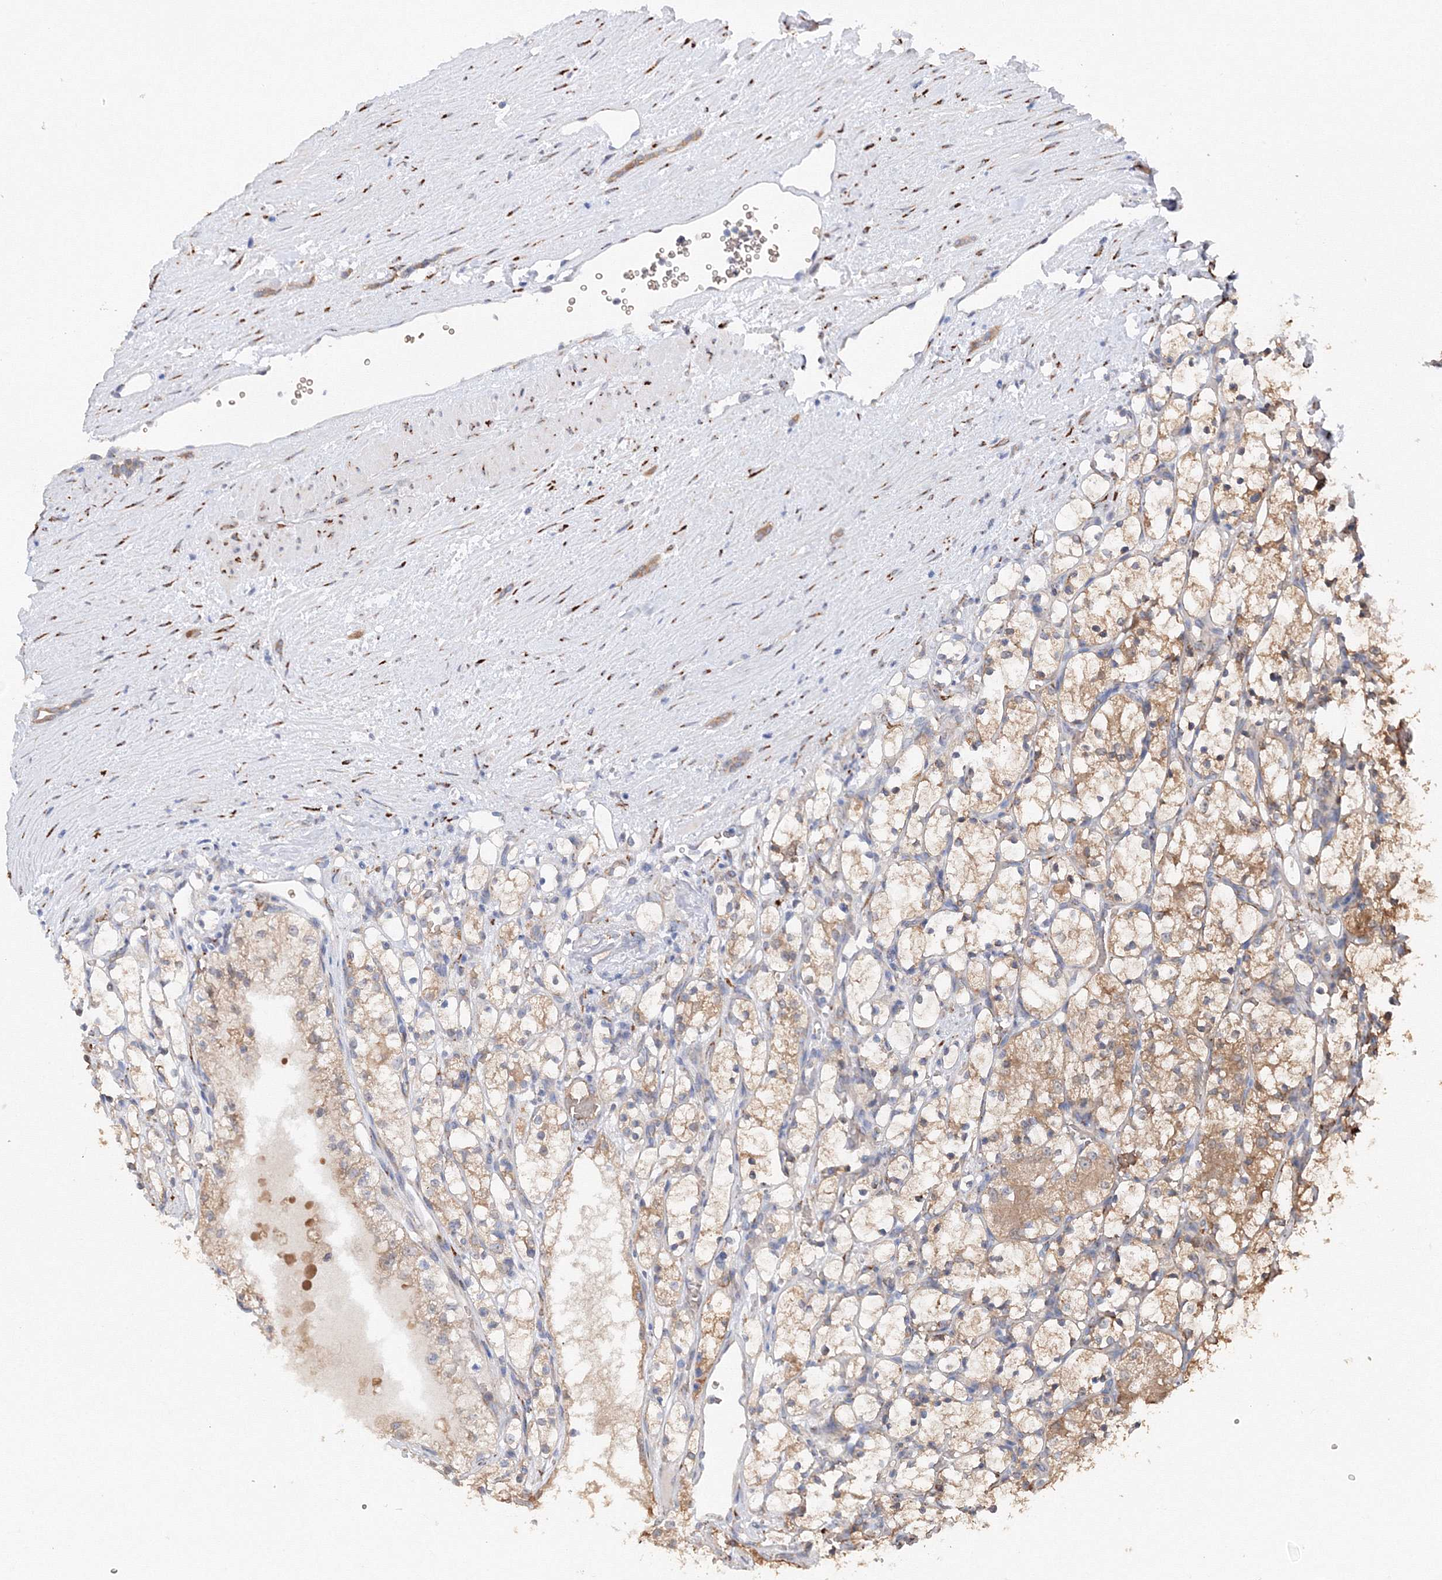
{"staining": {"intensity": "moderate", "quantity": "25%-75%", "location": "cytoplasmic/membranous"}, "tissue": "renal cancer", "cell_type": "Tumor cells", "image_type": "cancer", "snomed": [{"axis": "morphology", "description": "Adenocarcinoma, NOS"}, {"axis": "topography", "description": "Kidney"}], "caption": "Immunohistochemistry of human renal cancer (adenocarcinoma) displays medium levels of moderate cytoplasmic/membranous expression in approximately 25%-75% of tumor cells.", "gene": "DIS3L2", "patient": {"sex": "female", "age": 69}}